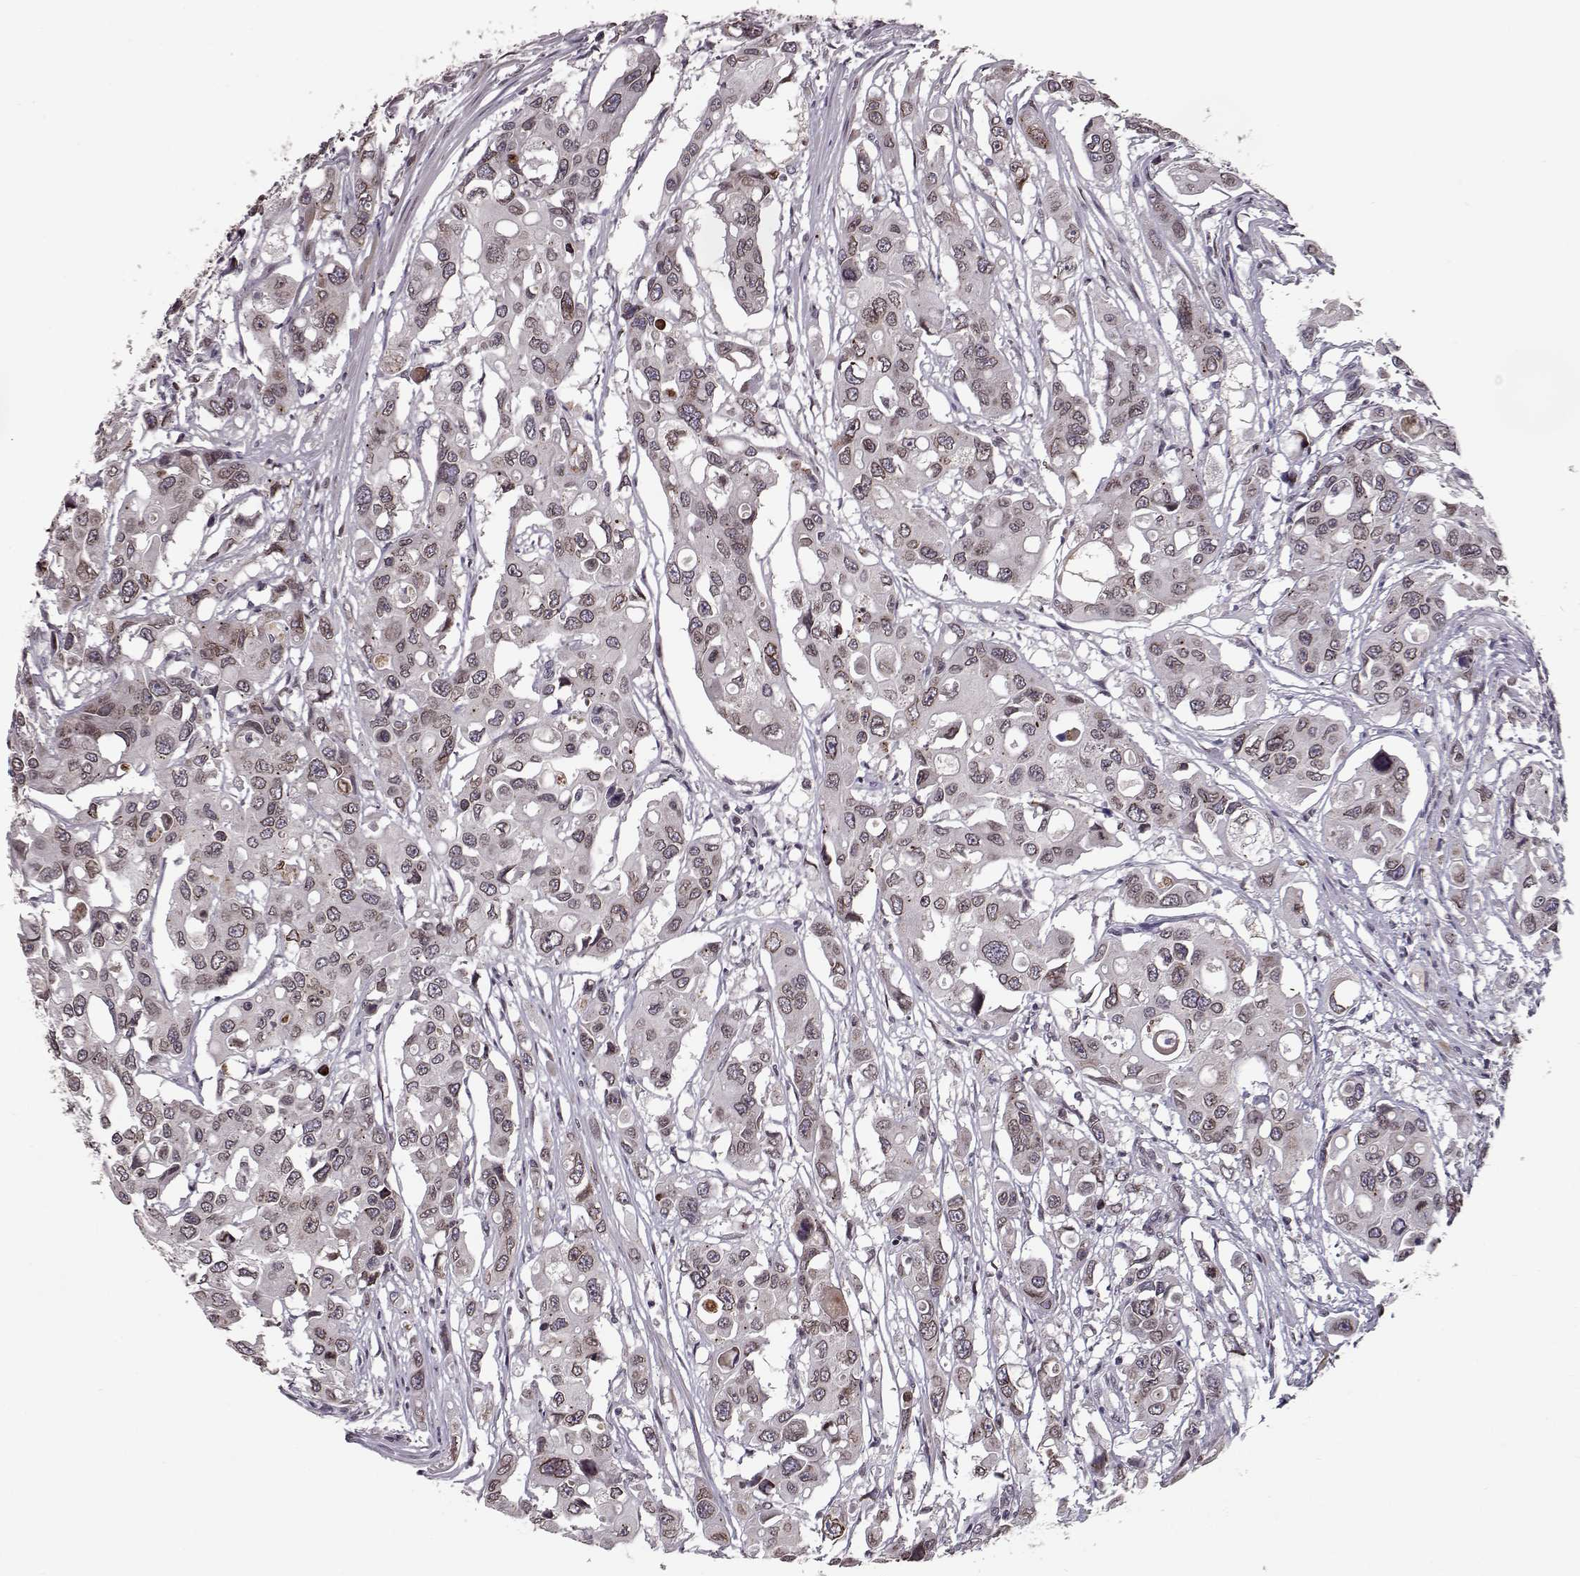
{"staining": {"intensity": "weak", "quantity": "25%-75%", "location": "cytoplasmic/membranous,nuclear"}, "tissue": "colorectal cancer", "cell_type": "Tumor cells", "image_type": "cancer", "snomed": [{"axis": "morphology", "description": "Adenocarcinoma, NOS"}, {"axis": "topography", "description": "Colon"}], "caption": "Brown immunohistochemical staining in colorectal adenocarcinoma exhibits weak cytoplasmic/membranous and nuclear expression in about 25%-75% of tumor cells.", "gene": "NUP37", "patient": {"sex": "male", "age": 77}}